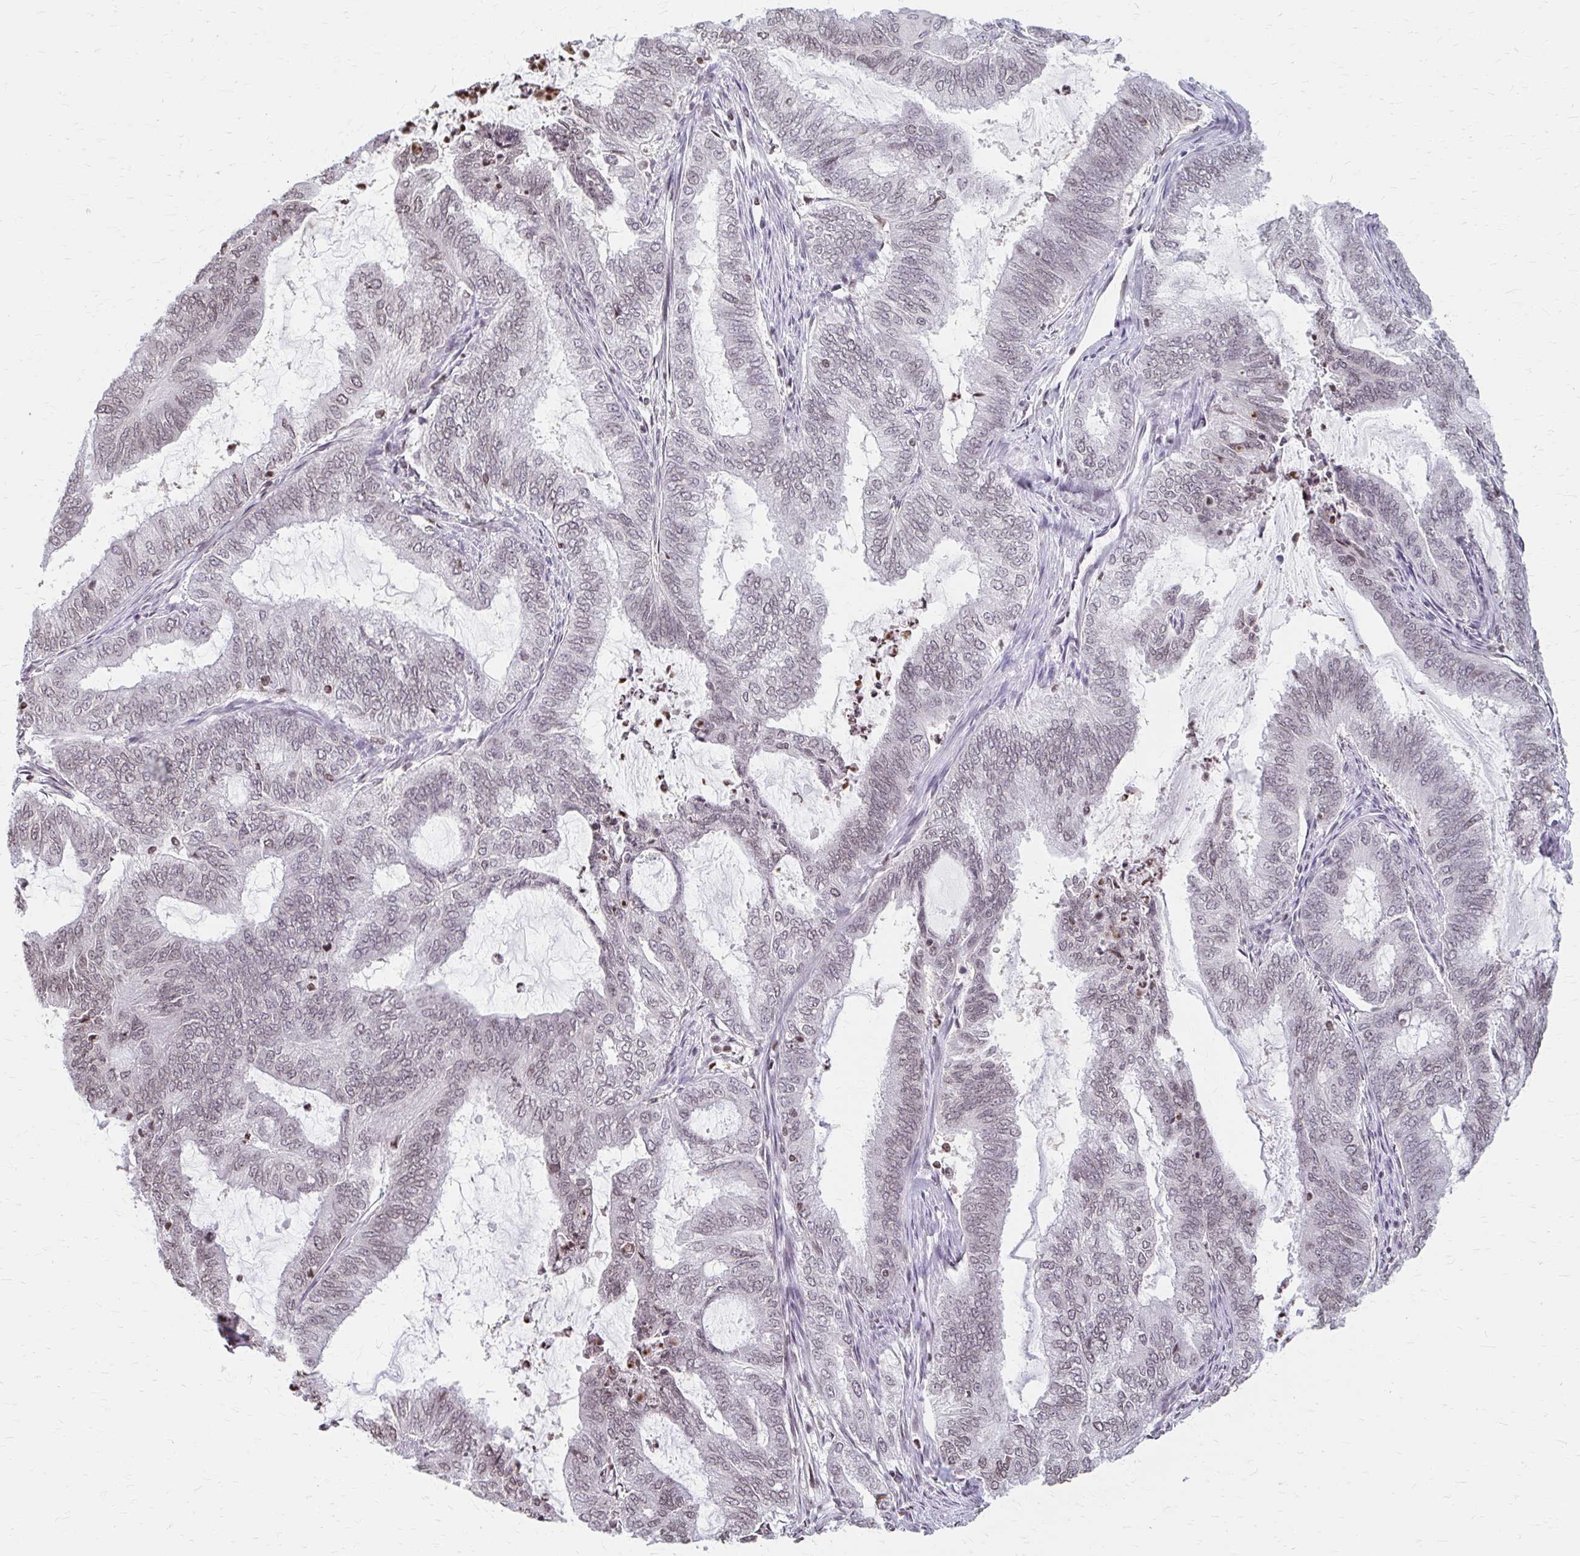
{"staining": {"intensity": "weak", "quantity": ">75%", "location": "nuclear"}, "tissue": "endometrial cancer", "cell_type": "Tumor cells", "image_type": "cancer", "snomed": [{"axis": "morphology", "description": "Adenocarcinoma, NOS"}, {"axis": "topography", "description": "Endometrium"}], "caption": "The micrograph demonstrates staining of adenocarcinoma (endometrial), revealing weak nuclear protein staining (brown color) within tumor cells. (Stains: DAB (3,3'-diaminobenzidine) in brown, nuclei in blue, Microscopy: brightfield microscopy at high magnification).", "gene": "ORC3", "patient": {"sex": "female", "age": 51}}